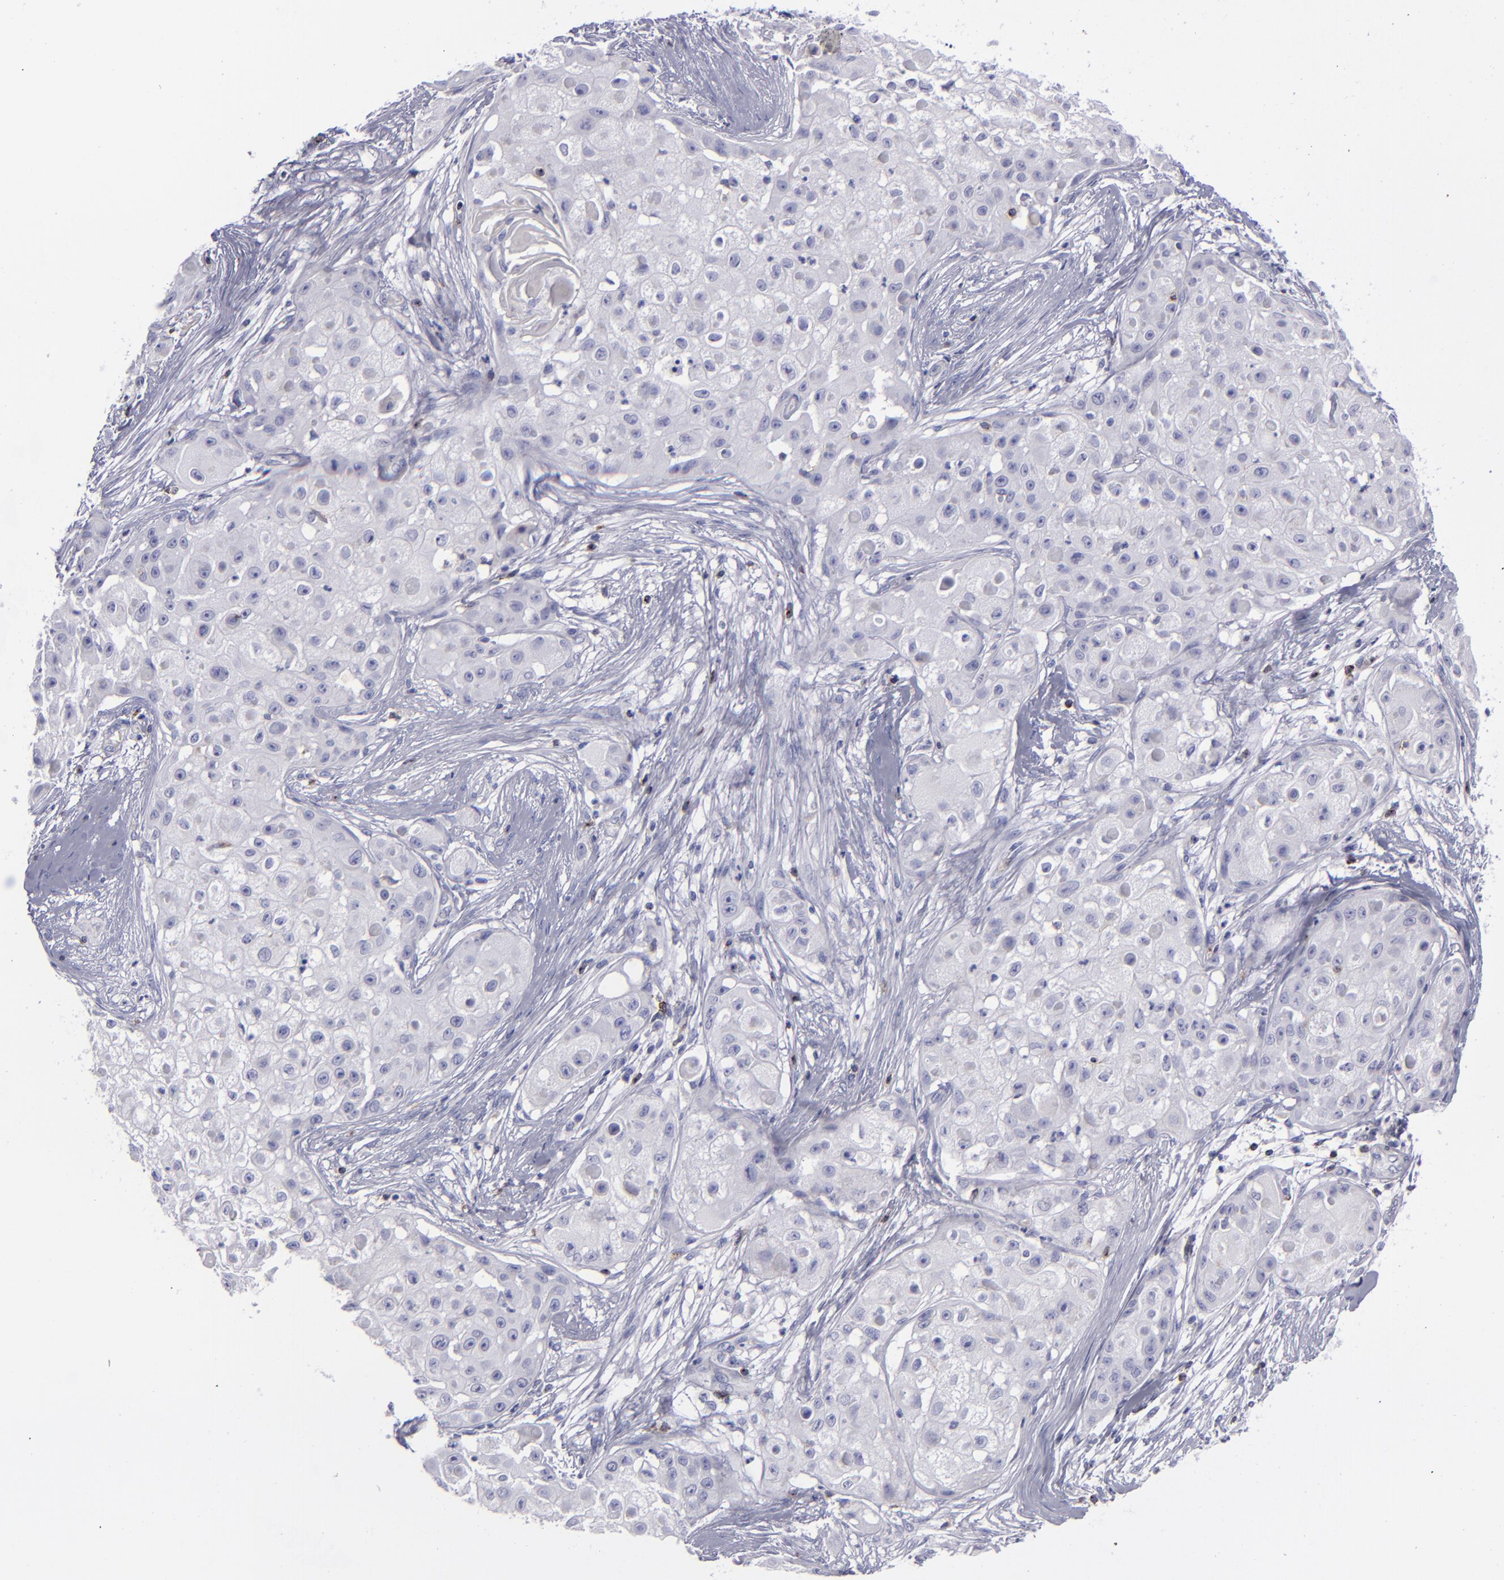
{"staining": {"intensity": "negative", "quantity": "none", "location": "none"}, "tissue": "skin cancer", "cell_type": "Tumor cells", "image_type": "cancer", "snomed": [{"axis": "morphology", "description": "Squamous cell carcinoma, NOS"}, {"axis": "topography", "description": "Skin"}], "caption": "This is an IHC image of human skin cancer (squamous cell carcinoma). There is no staining in tumor cells.", "gene": "CD2", "patient": {"sex": "female", "age": 57}}